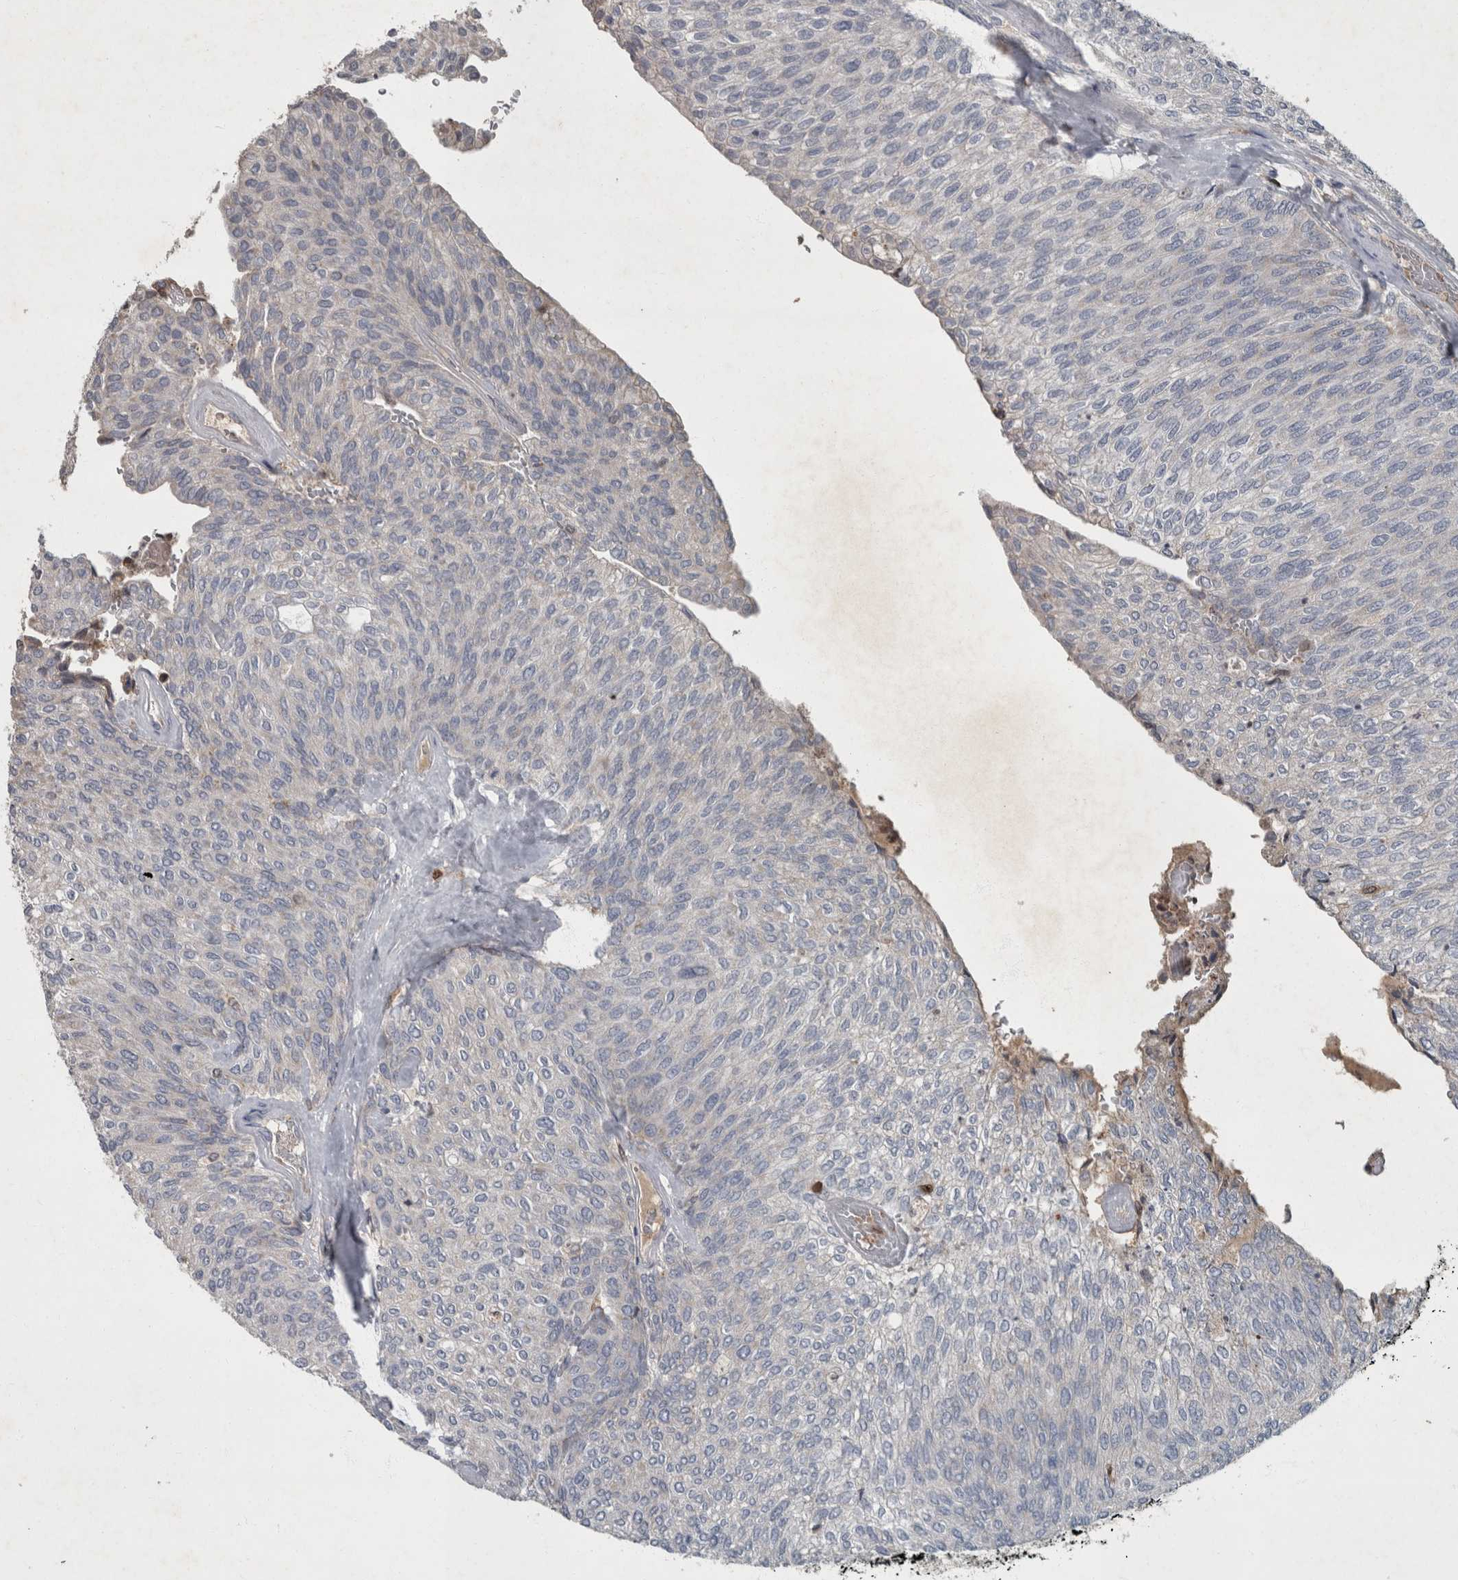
{"staining": {"intensity": "negative", "quantity": "none", "location": "none"}, "tissue": "urothelial cancer", "cell_type": "Tumor cells", "image_type": "cancer", "snomed": [{"axis": "morphology", "description": "Urothelial carcinoma, Low grade"}, {"axis": "topography", "description": "Urinary bladder"}], "caption": "Immunohistochemistry of low-grade urothelial carcinoma shows no expression in tumor cells.", "gene": "PPP1R3C", "patient": {"sex": "female", "age": 79}}